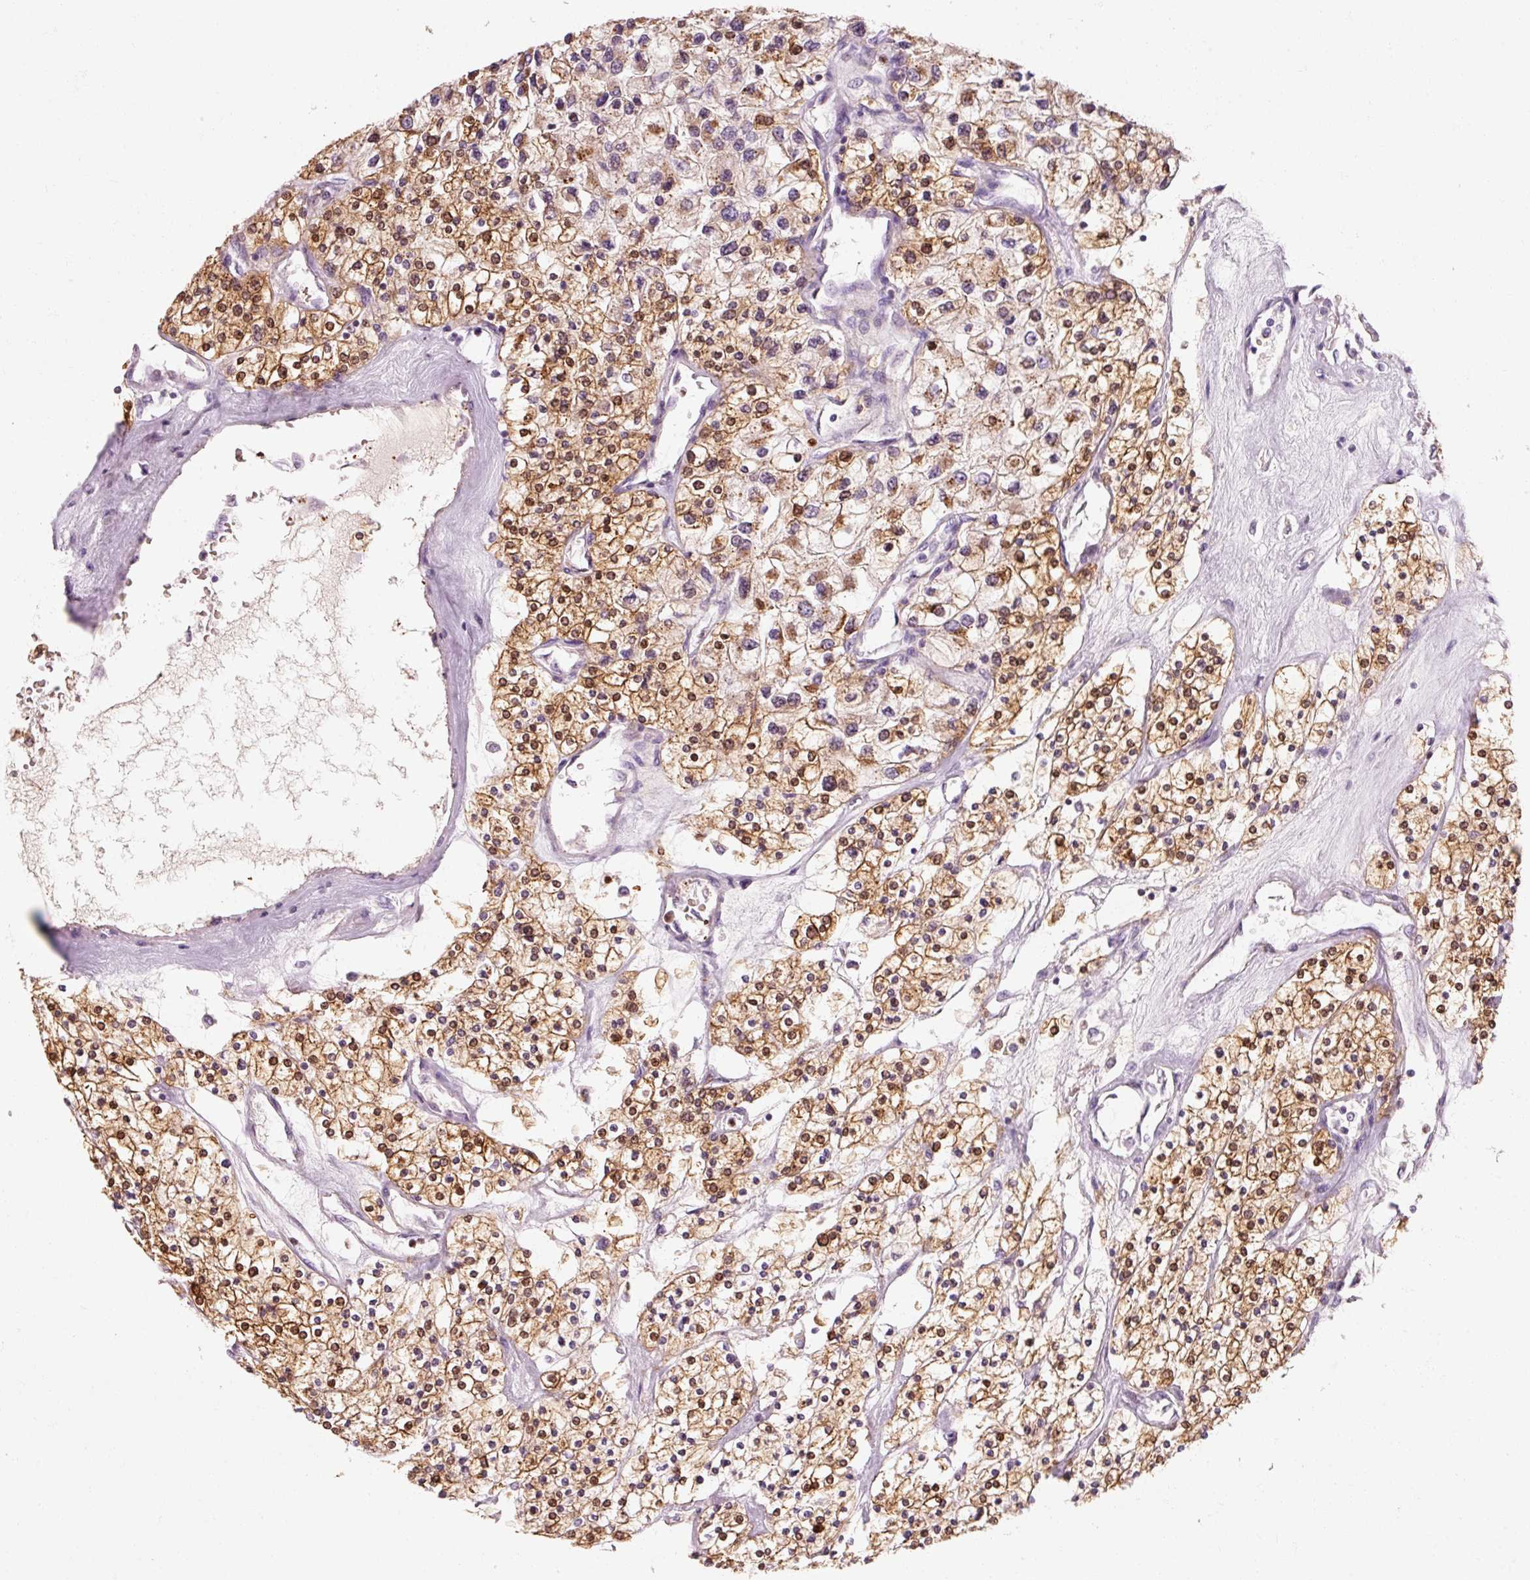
{"staining": {"intensity": "moderate", "quantity": ">75%", "location": "cytoplasmic/membranous,nuclear"}, "tissue": "renal cancer", "cell_type": "Tumor cells", "image_type": "cancer", "snomed": [{"axis": "morphology", "description": "Adenocarcinoma, NOS"}, {"axis": "topography", "description": "Kidney"}], "caption": "A brown stain highlights moderate cytoplasmic/membranous and nuclear staining of a protein in human adenocarcinoma (renal) tumor cells.", "gene": "OR8K1", "patient": {"sex": "male", "age": 80}}